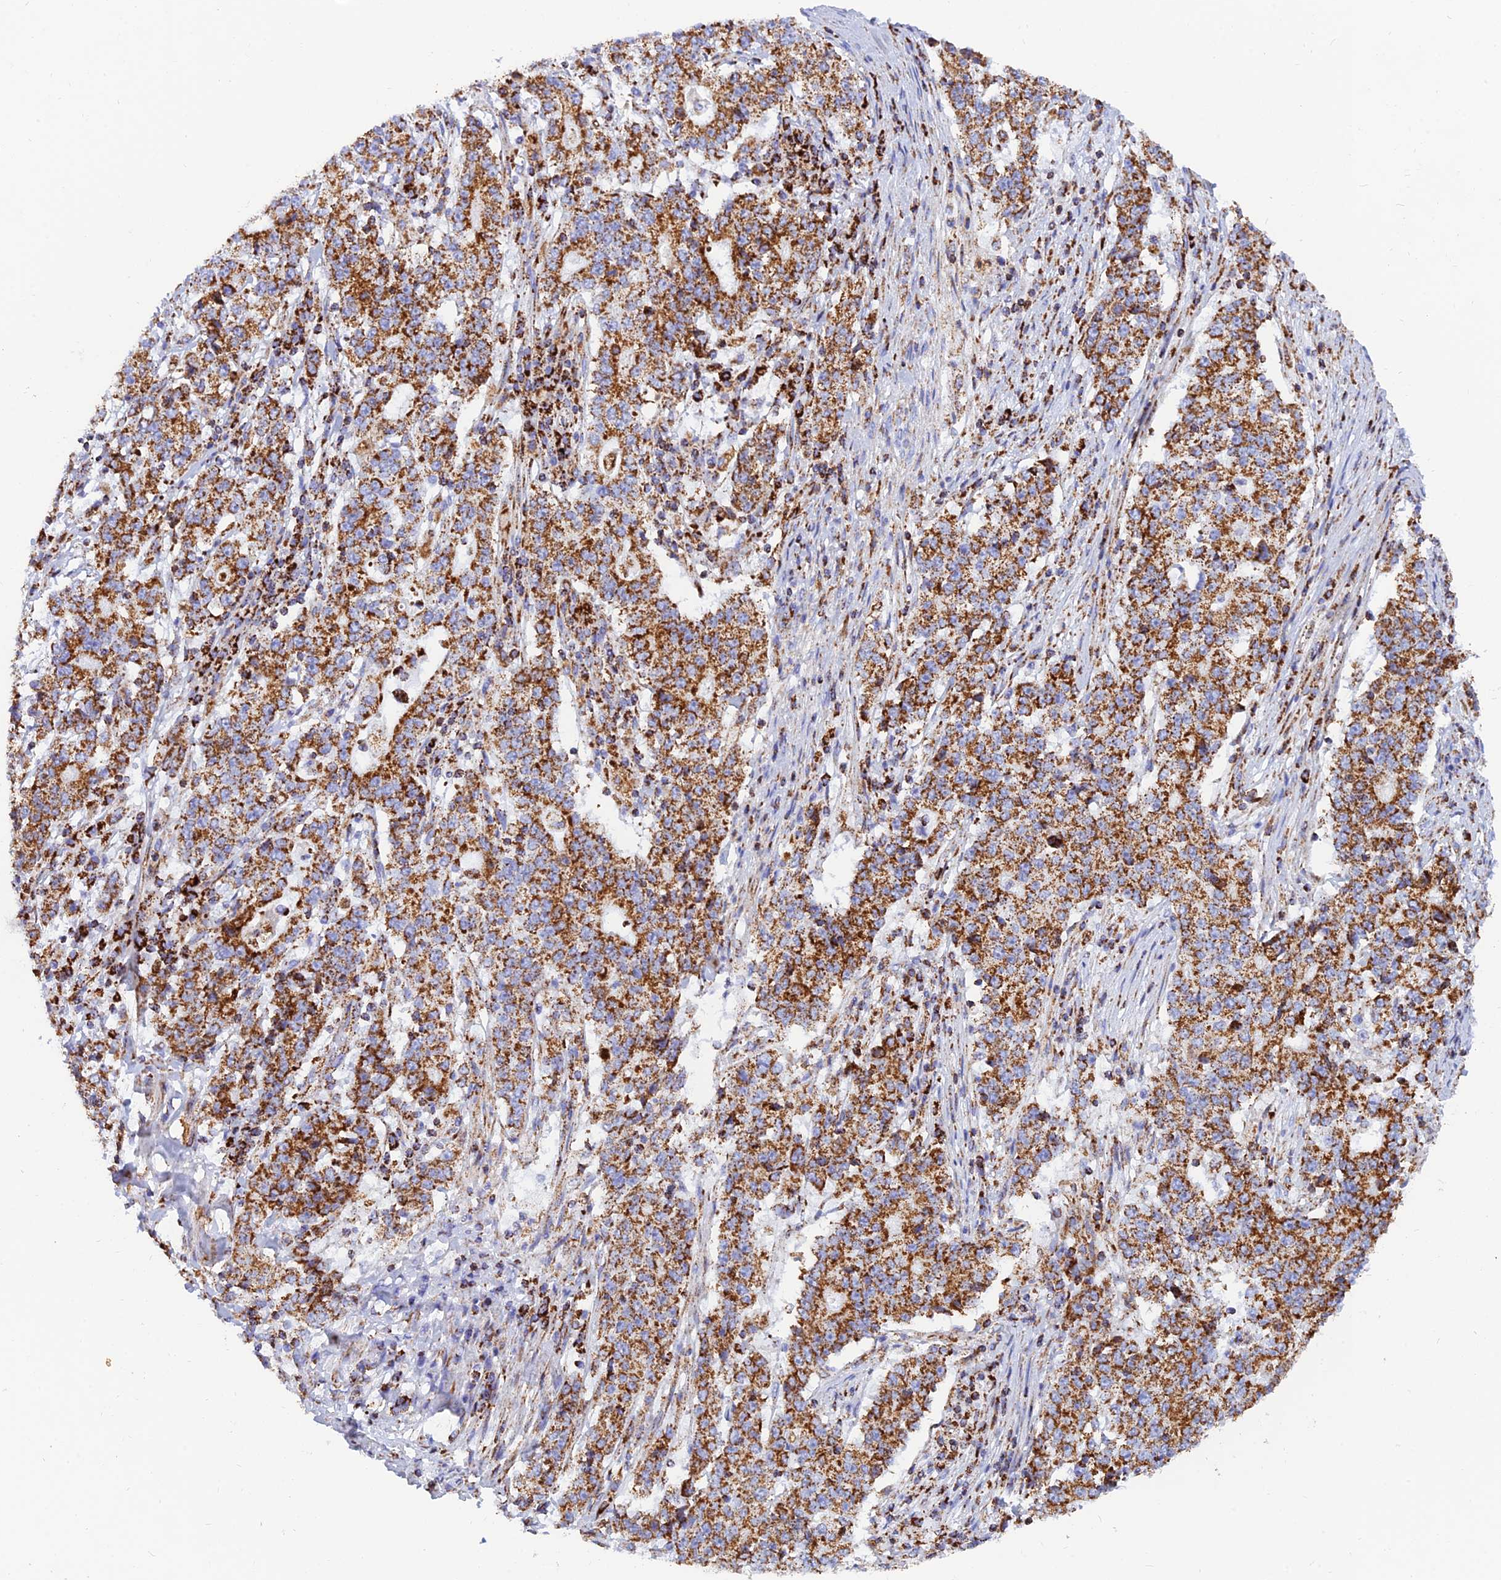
{"staining": {"intensity": "strong", "quantity": ">75%", "location": "cytoplasmic/membranous"}, "tissue": "stomach cancer", "cell_type": "Tumor cells", "image_type": "cancer", "snomed": [{"axis": "morphology", "description": "Adenocarcinoma, NOS"}, {"axis": "topography", "description": "Stomach"}], "caption": "Brown immunohistochemical staining in human adenocarcinoma (stomach) displays strong cytoplasmic/membranous expression in approximately >75% of tumor cells. (IHC, brightfield microscopy, high magnification).", "gene": "NDUFB6", "patient": {"sex": "male", "age": 59}}